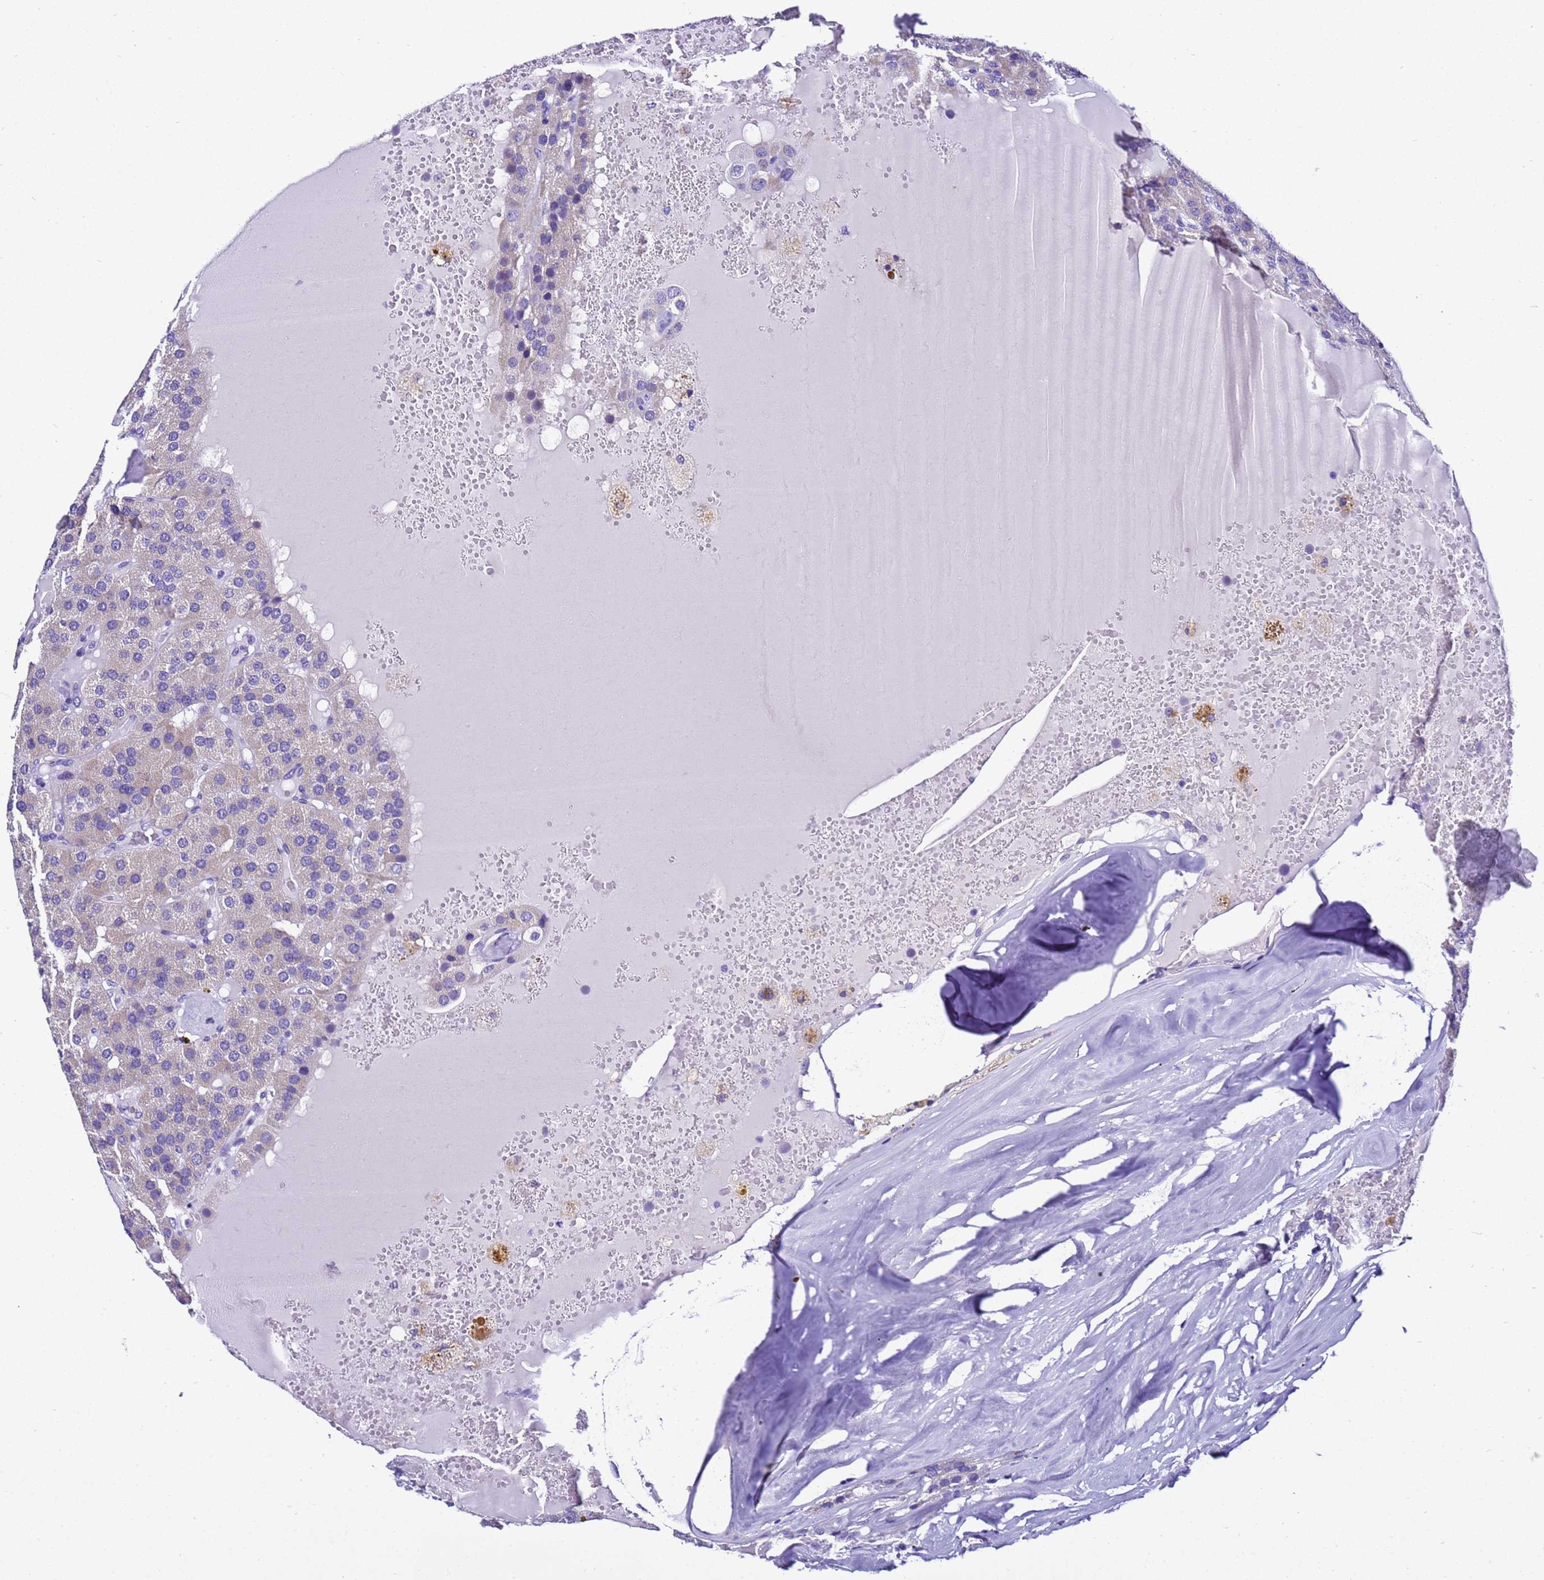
{"staining": {"intensity": "negative", "quantity": "none", "location": "none"}, "tissue": "parathyroid gland", "cell_type": "Glandular cells", "image_type": "normal", "snomed": [{"axis": "morphology", "description": "Normal tissue, NOS"}, {"axis": "morphology", "description": "Adenoma, NOS"}, {"axis": "topography", "description": "Parathyroid gland"}], "caption": "This is an immunohistochemistry (IHC) photomicrograph of unremarkable human parathyroid gland. There is no positivity in glandular cells.", "gene": "ZNF417", "patient": {"sex": "female", "age": 86}}